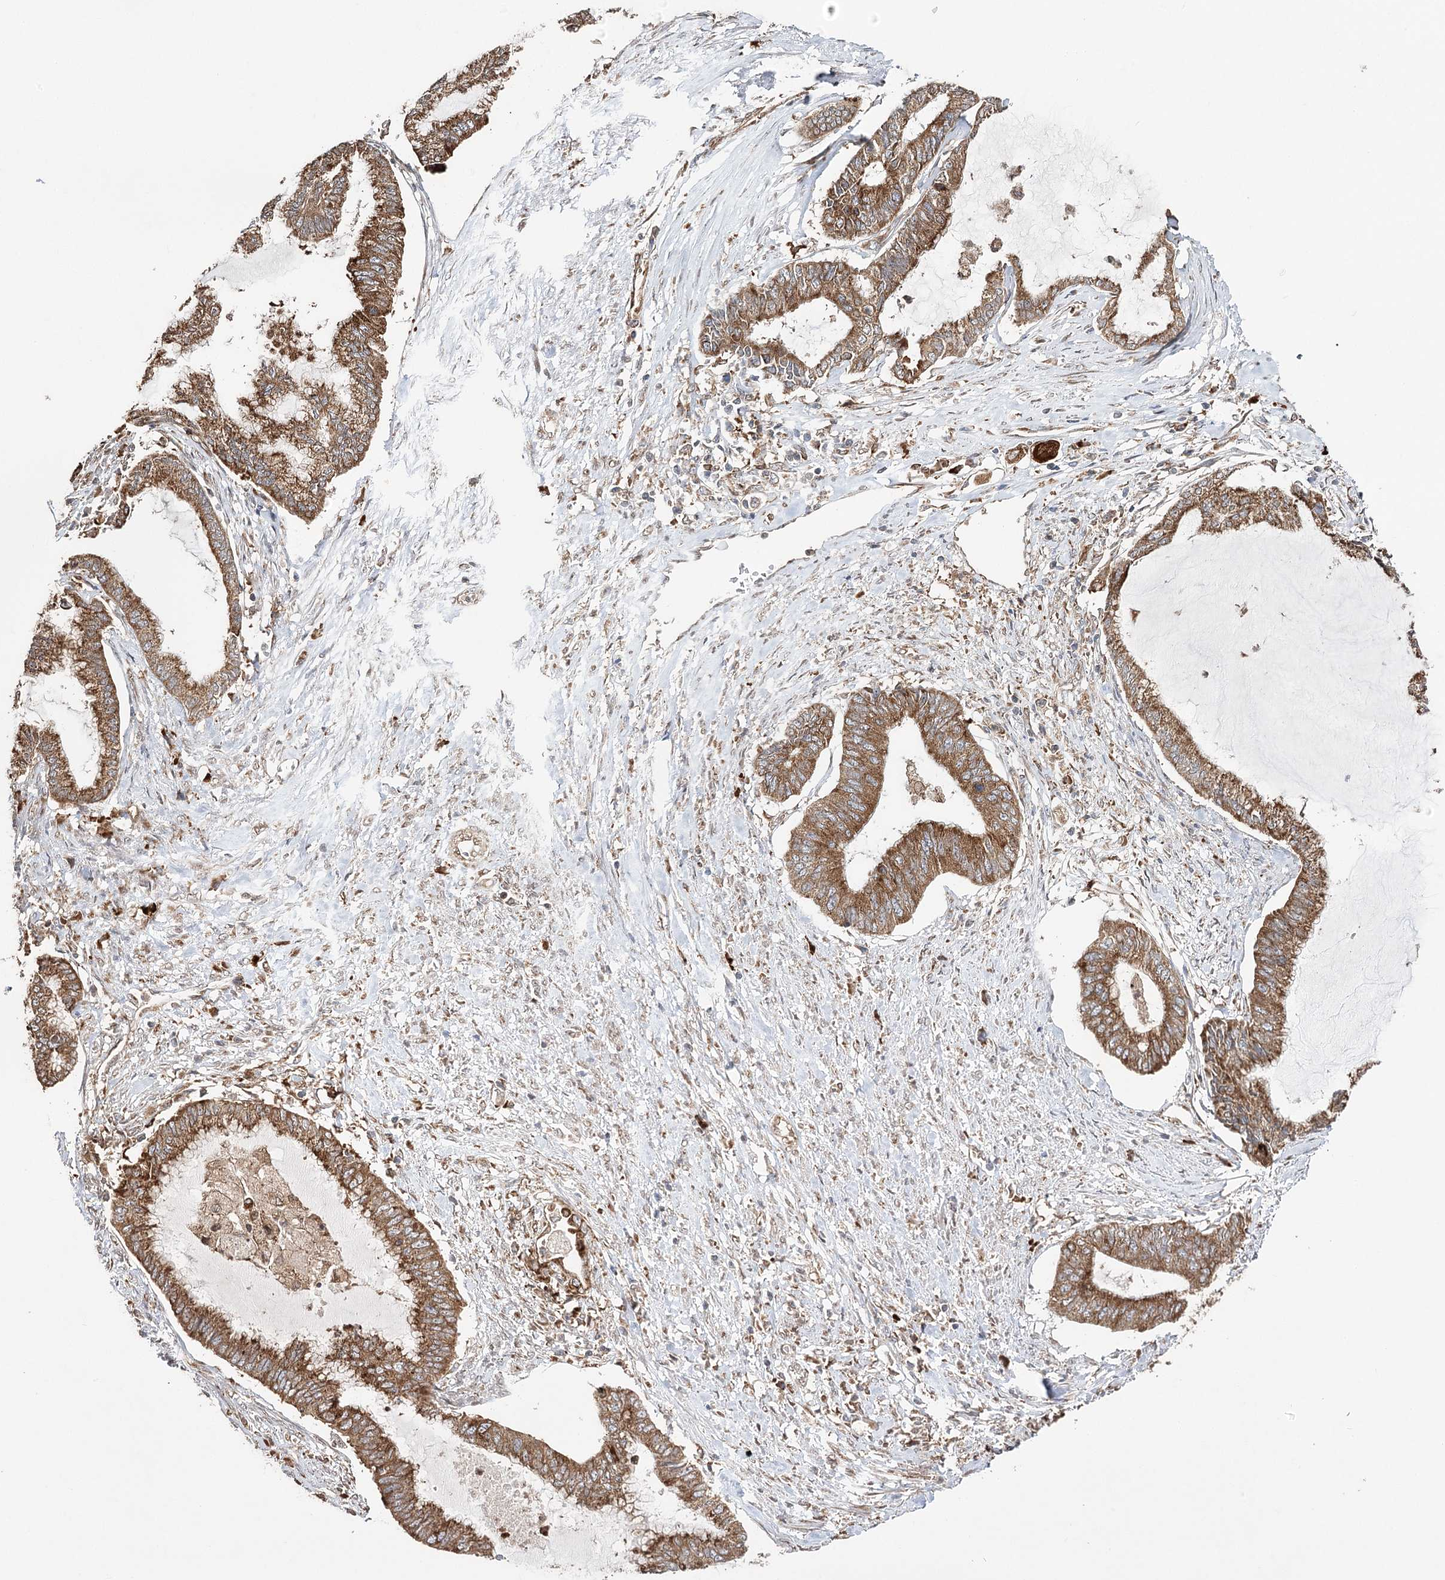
{"staining": {"intensity": "moderate", "quantity": ">75%", "location": "cytoplasmic/membranous"}, "tissue": "endometrial cancer", "cell_type": "Tumor cells", "image_type": "cancer", "snomed": [{"axis": "morphology", "description": "Adenocarcinoma, NOS"}, {"axis": "topography", "description": "Endometrium"}], "caption": "A high-resolution image shows immunohistochemistry staining of endometrial cancer (adenocarcinoma), which reveals moderate cytoplasmic/membranous positivity in about >75% of tumor cells.", "gene": "DNAJB14", "patient": {"sex": "female", "age": 86}}